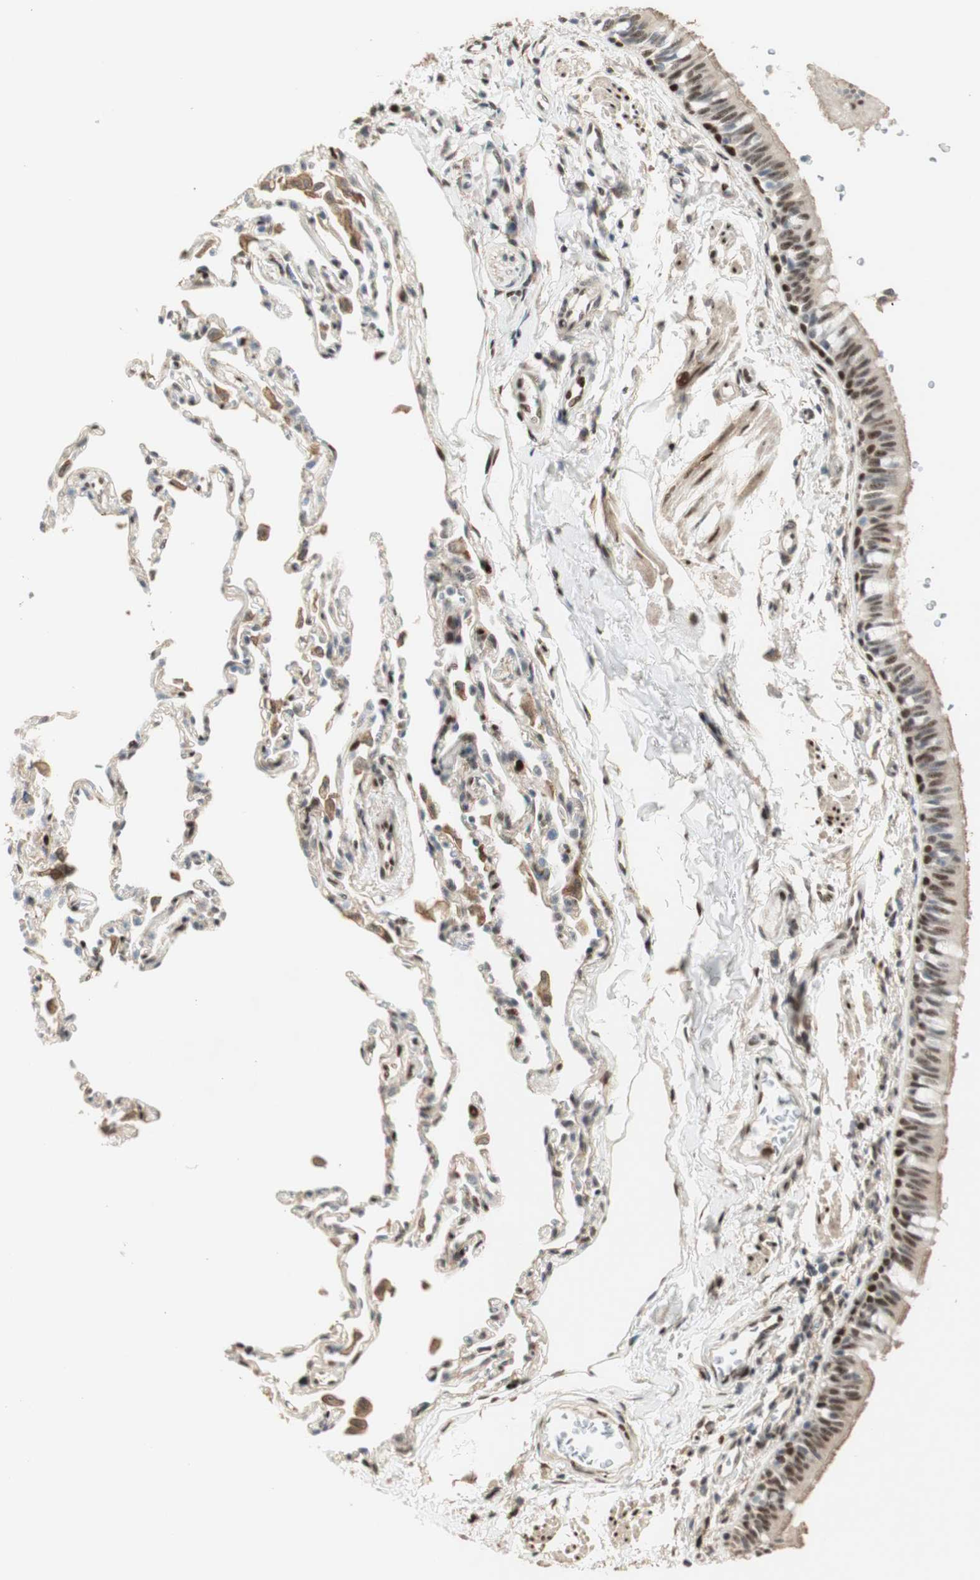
{"staining": {"intensity": "strong", "quantity": ">75%", "location": "cytoplasmic/membranous,nuclear"}, "tissue": "bronchus", "cell_type": "Respiratory epithelial cells", "image_type": "normal", "snomed": [{"axis": "morphology", "description": "Normal tissue, NOS"}, {"axis": "topography", "description": "Bronchus"}, {"axis": "topography", "description": "Lung"}], "caption": "An IHC histopathology image of unremarkable tissue is shown. Protein staining in brown shows strong cytoplasmic/membranous,nuclear positivity in bronchus within respiratory epithelial cells. The staining is performed using DAB (3,3'-diaminobenzidine) brown chromogen to label protein expression. The nuclei are counter-stained blue using hematoxylin.", "gene": "FOXP1", "patient": {"sex": "male", "age": 64}}